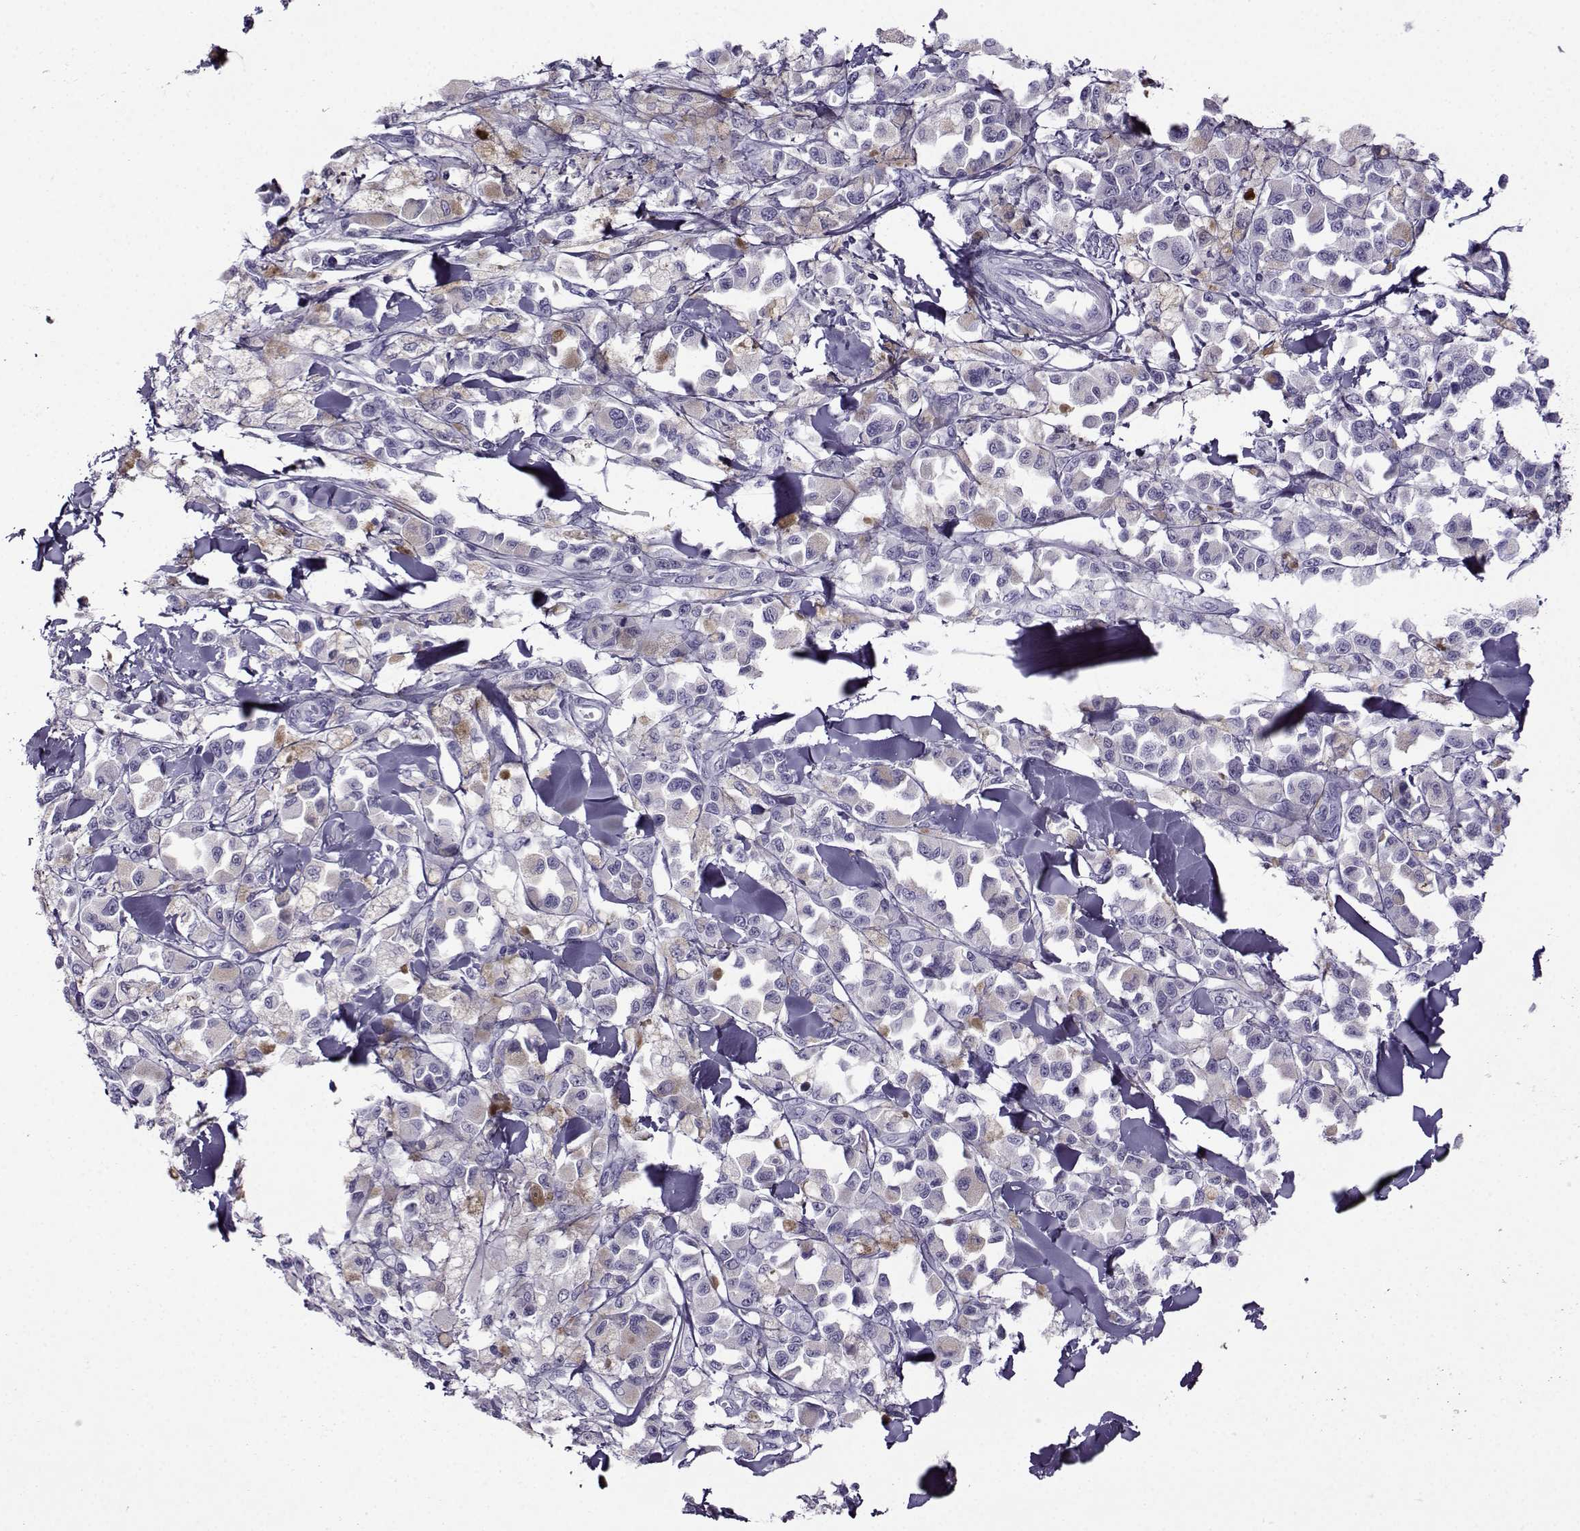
{"staining": {"intensity": "negative", "quantity": "none", "location": "none"}, "tissue": "melanoma", "cell_type": "Tumor cells", "image_type": "cancer", "snomed": [{"axis": "morphology", "description": "Malignant melanoma, NOS"}, {"axis": "topography", "description": "Skin"}], "caption": "Micrograph shows no protein expression in tumor cells of malignant melanoma tissue.", "gene": "CRYBB1", "patient": {"sex": "female", "age": 58}}